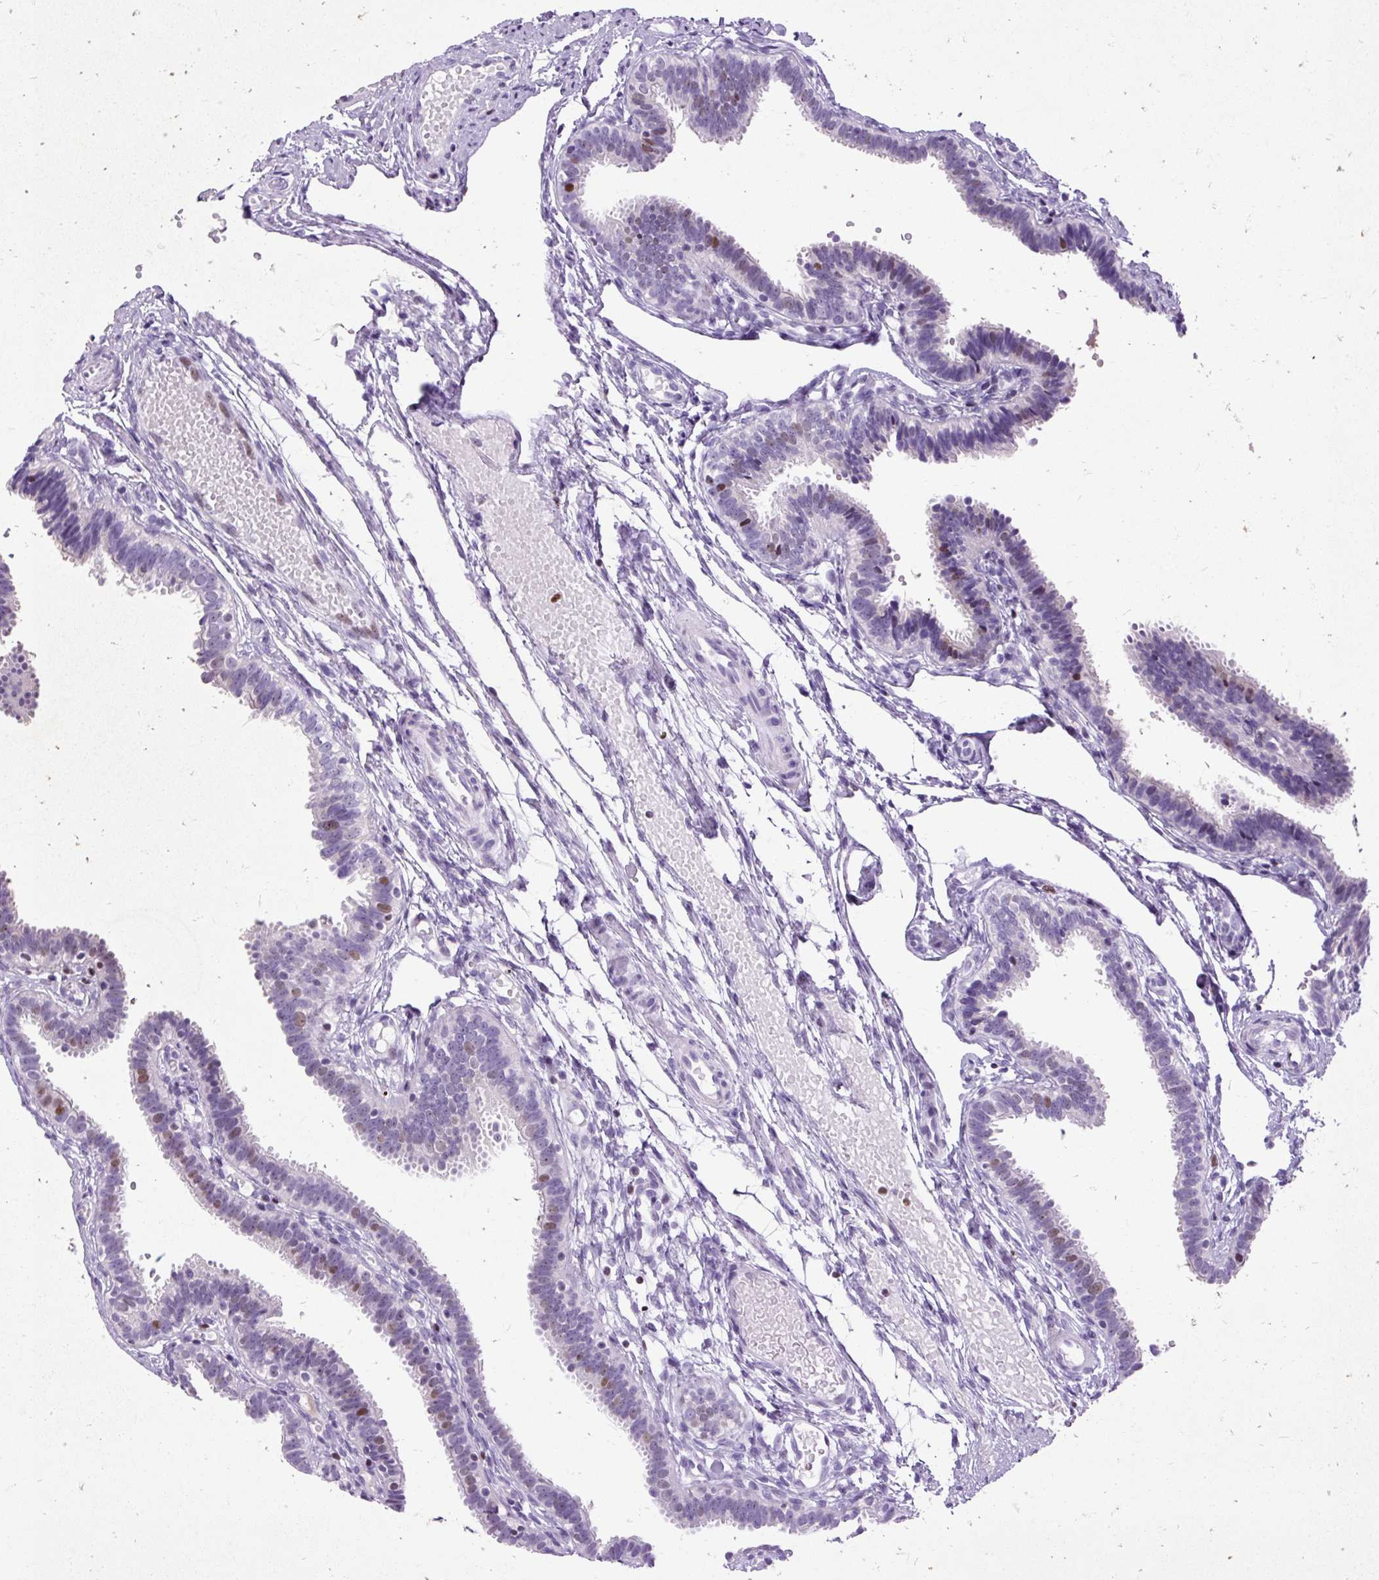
{"staining": {"intensity": "moderate", "quantity": "<25%", "location": "nuclear"}, "tissue": "fallopian tube", "cell_type": "Glandular cells", "image_type": "normal", "snomed": [{"axis": "morphology", "description": "Normal tissue, NOS"}, {"axis": "topography", "description": "Fallopian tube"}], "caption": "Immunohistochemical staining of normal human fallopian tube demonstrates low levels of moderate nuclear expression in about <25% of glandular cells.", "gene": "SPC24", "patient": {"sex": "female", "age": 37}}